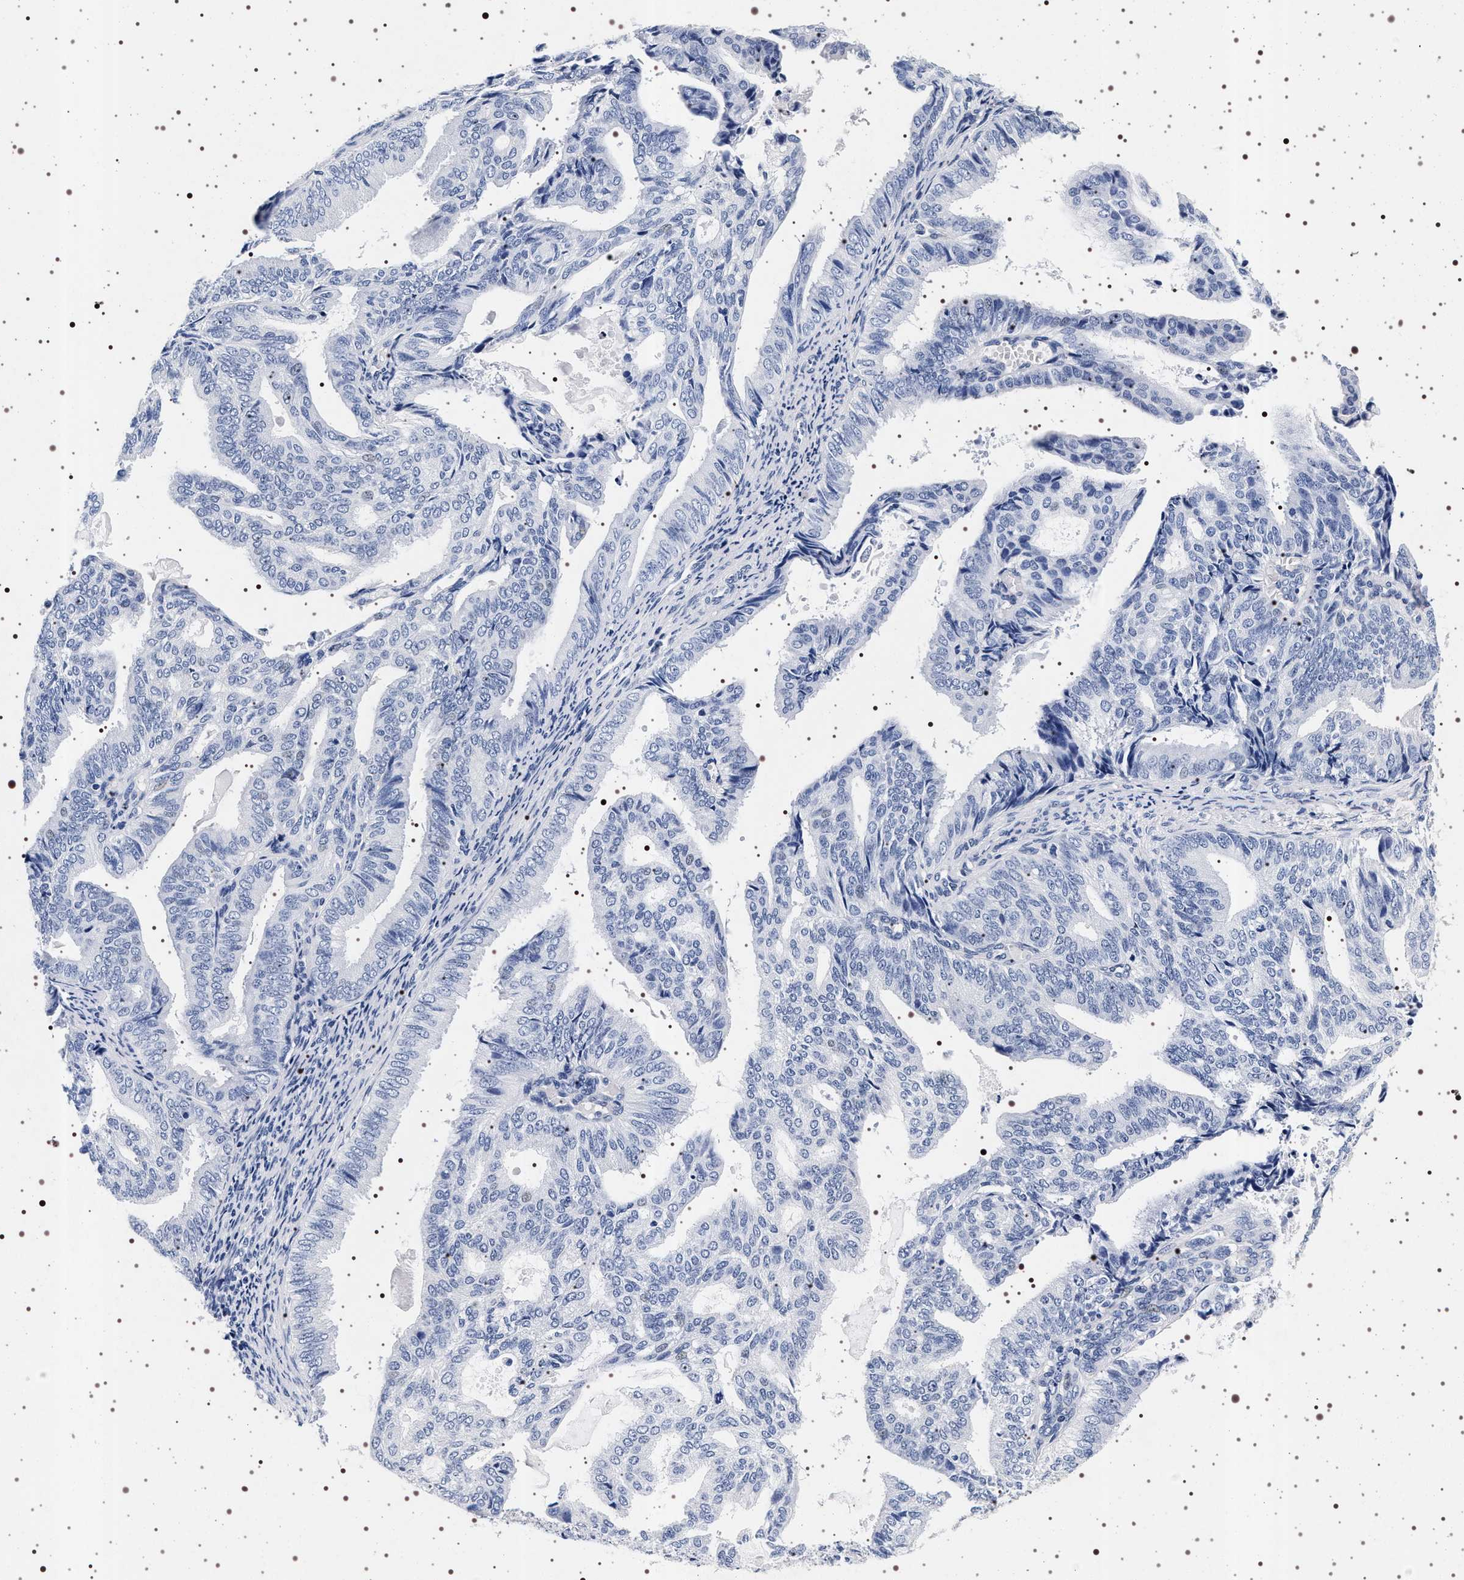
{"staining": {"intensity": "negative", "quantity": "none", "location": "none"}, "tissue": "endometrial cancer", "cell_type": "Tumor cells", "image_type": "cancer", "snomed": [{"axis": "morphology", "description": "Adenocarcinoma, NOS"}, {"axis": "topography", "description": "Endometrium"}], "caption": "Endometrial adenocarcinoma was stained to show a protein in brown. There is no significant positivity in tumor cells.", "gene": "SYN1", "patient": {"sex": "female", "age": 58}}